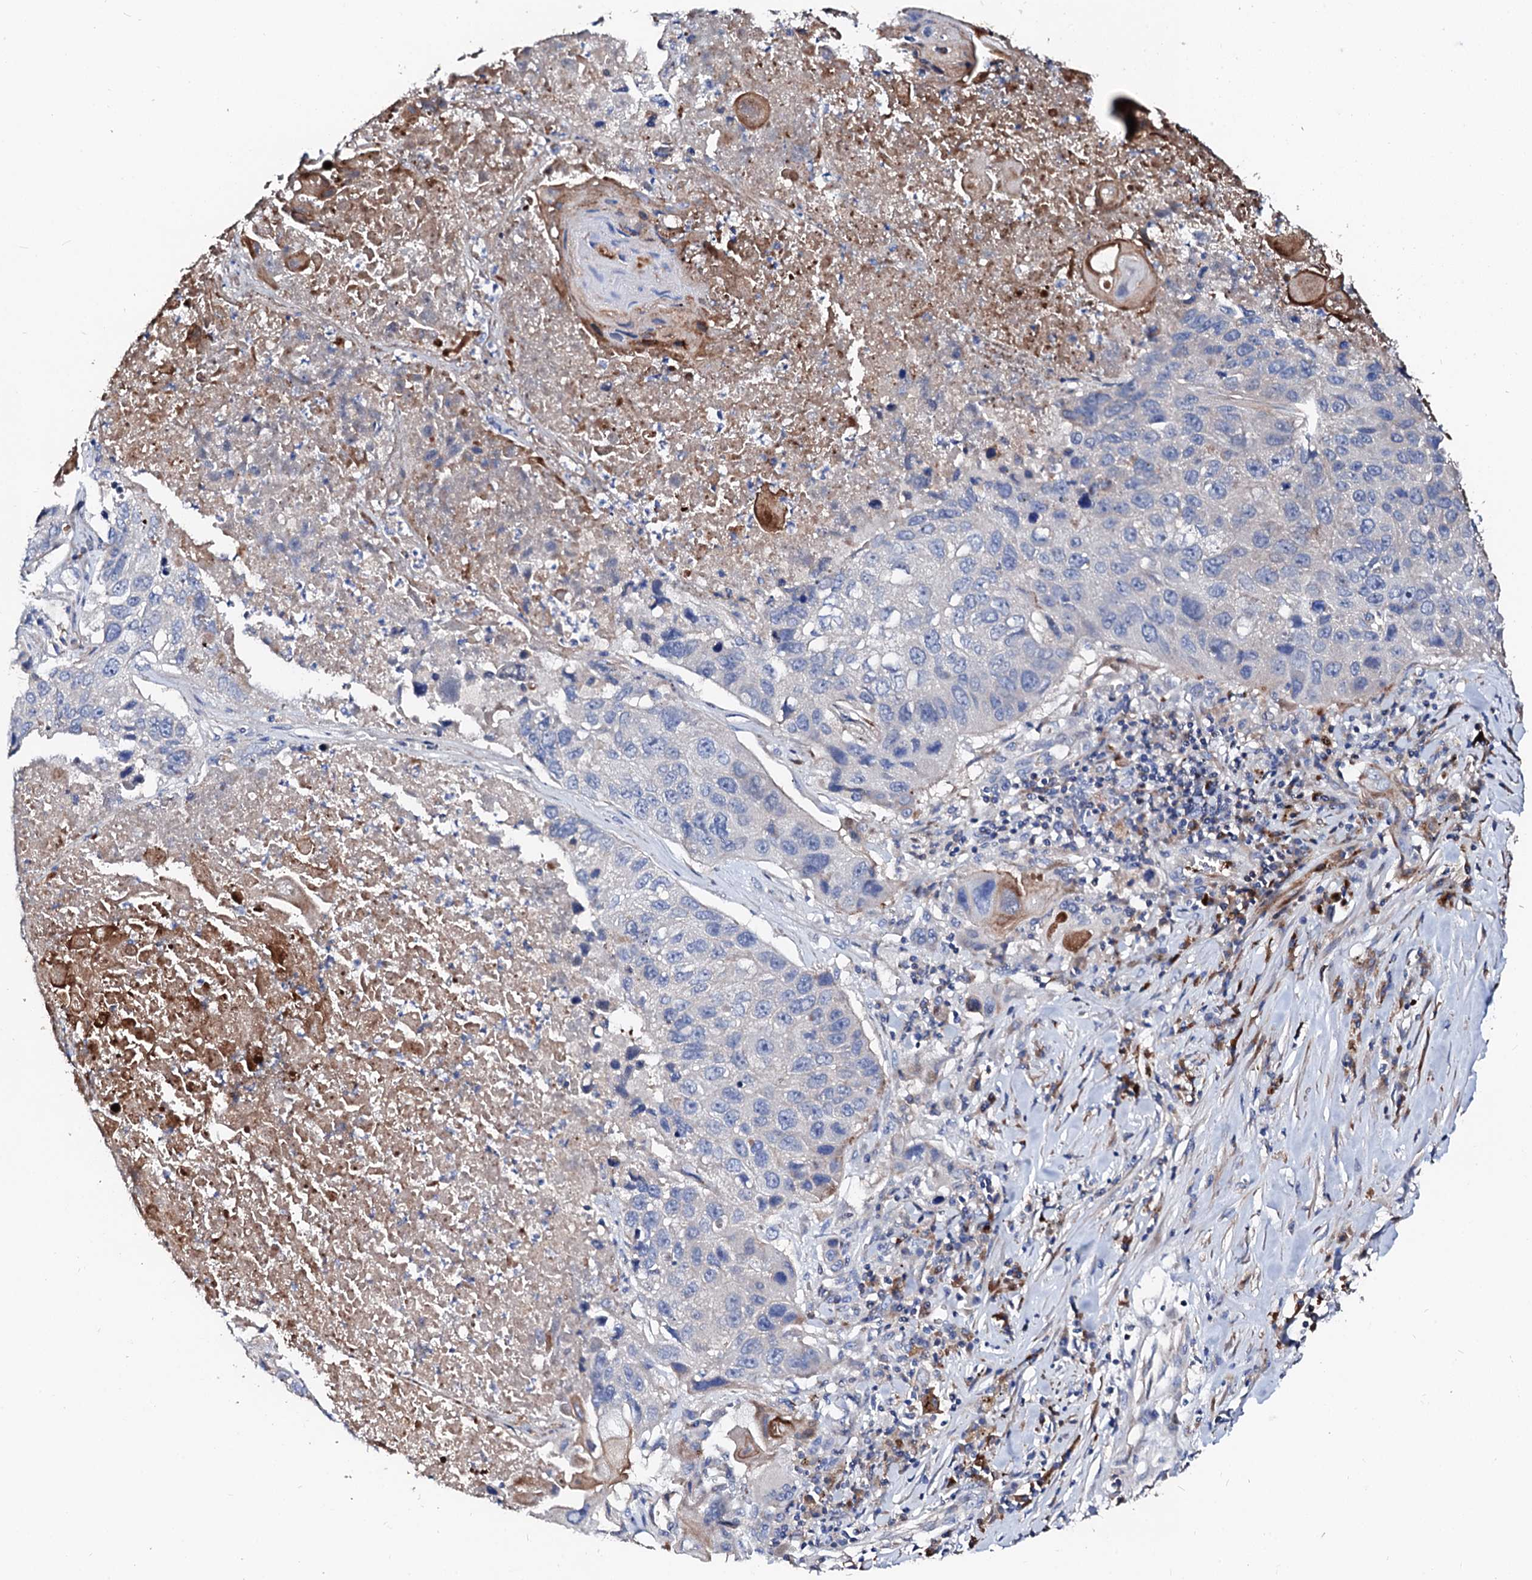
{"staining": {"intensity": "negative", "quantity": "none", "location": "none"}, "tissue": "lung cancer", "cell_type": "Tumor cells", "image_type": "cancer", "snomed": [{"axis": "morphology", "description": "Squamous cell carcinoma, NOS"}, {"axis": "topography", "description": "Lung"}], "caption": "This image is of lung squamous cell carcinoma stained with immunohistochemistry to label a protein in brown with the nuclei are counter-stained blue. There is no expression in tumor cells.", "gene": "SLC10A7", "patient": {"sex": "male", "age": 61}}